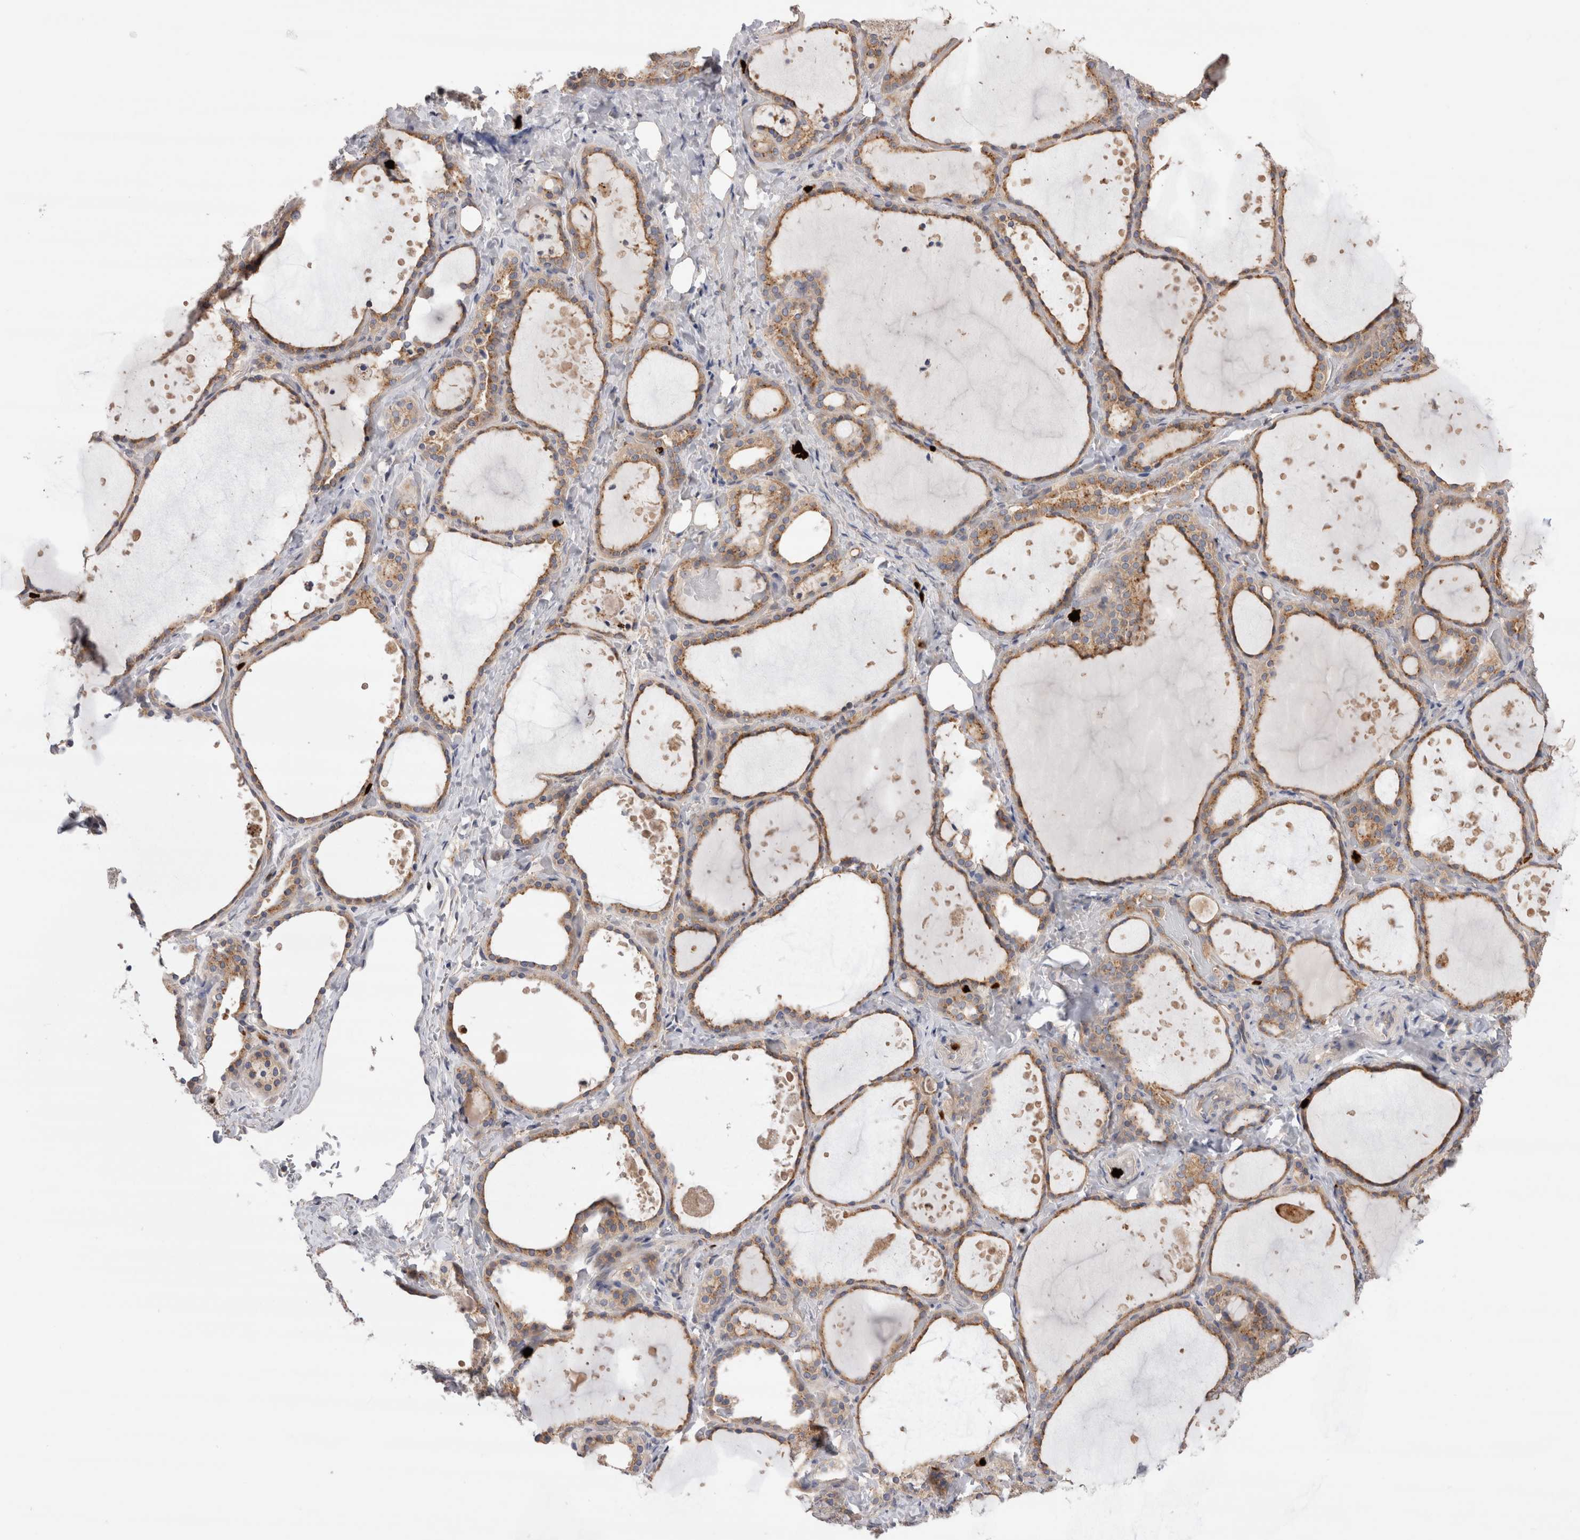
{"staining": {"intensity": "weak", "quantity": ">75%", "location": "cytoplasmic/membranous"}, "tissue": "thyroid gland", "cell_type": "Glandular cells", "image_type": "normal", "snomed": [{"axis": "morphology", "description": "Normal tissue, NOS"}, {"axis": "topography", "description": "Thyroid gland"}], "caption": "IHC photomicrograph of unremarkable thyroid gland: human thyroid gland stained using immunohistochemistry (IHC) demonstrates low levels of weak protein expression localized specifically in the cytoplasmic/membranous of glandular cells, appearing as a cytoplasmic/membranous brown color.", "gene": "NXT2", "patient": {"sex": "female", "age": 44}}